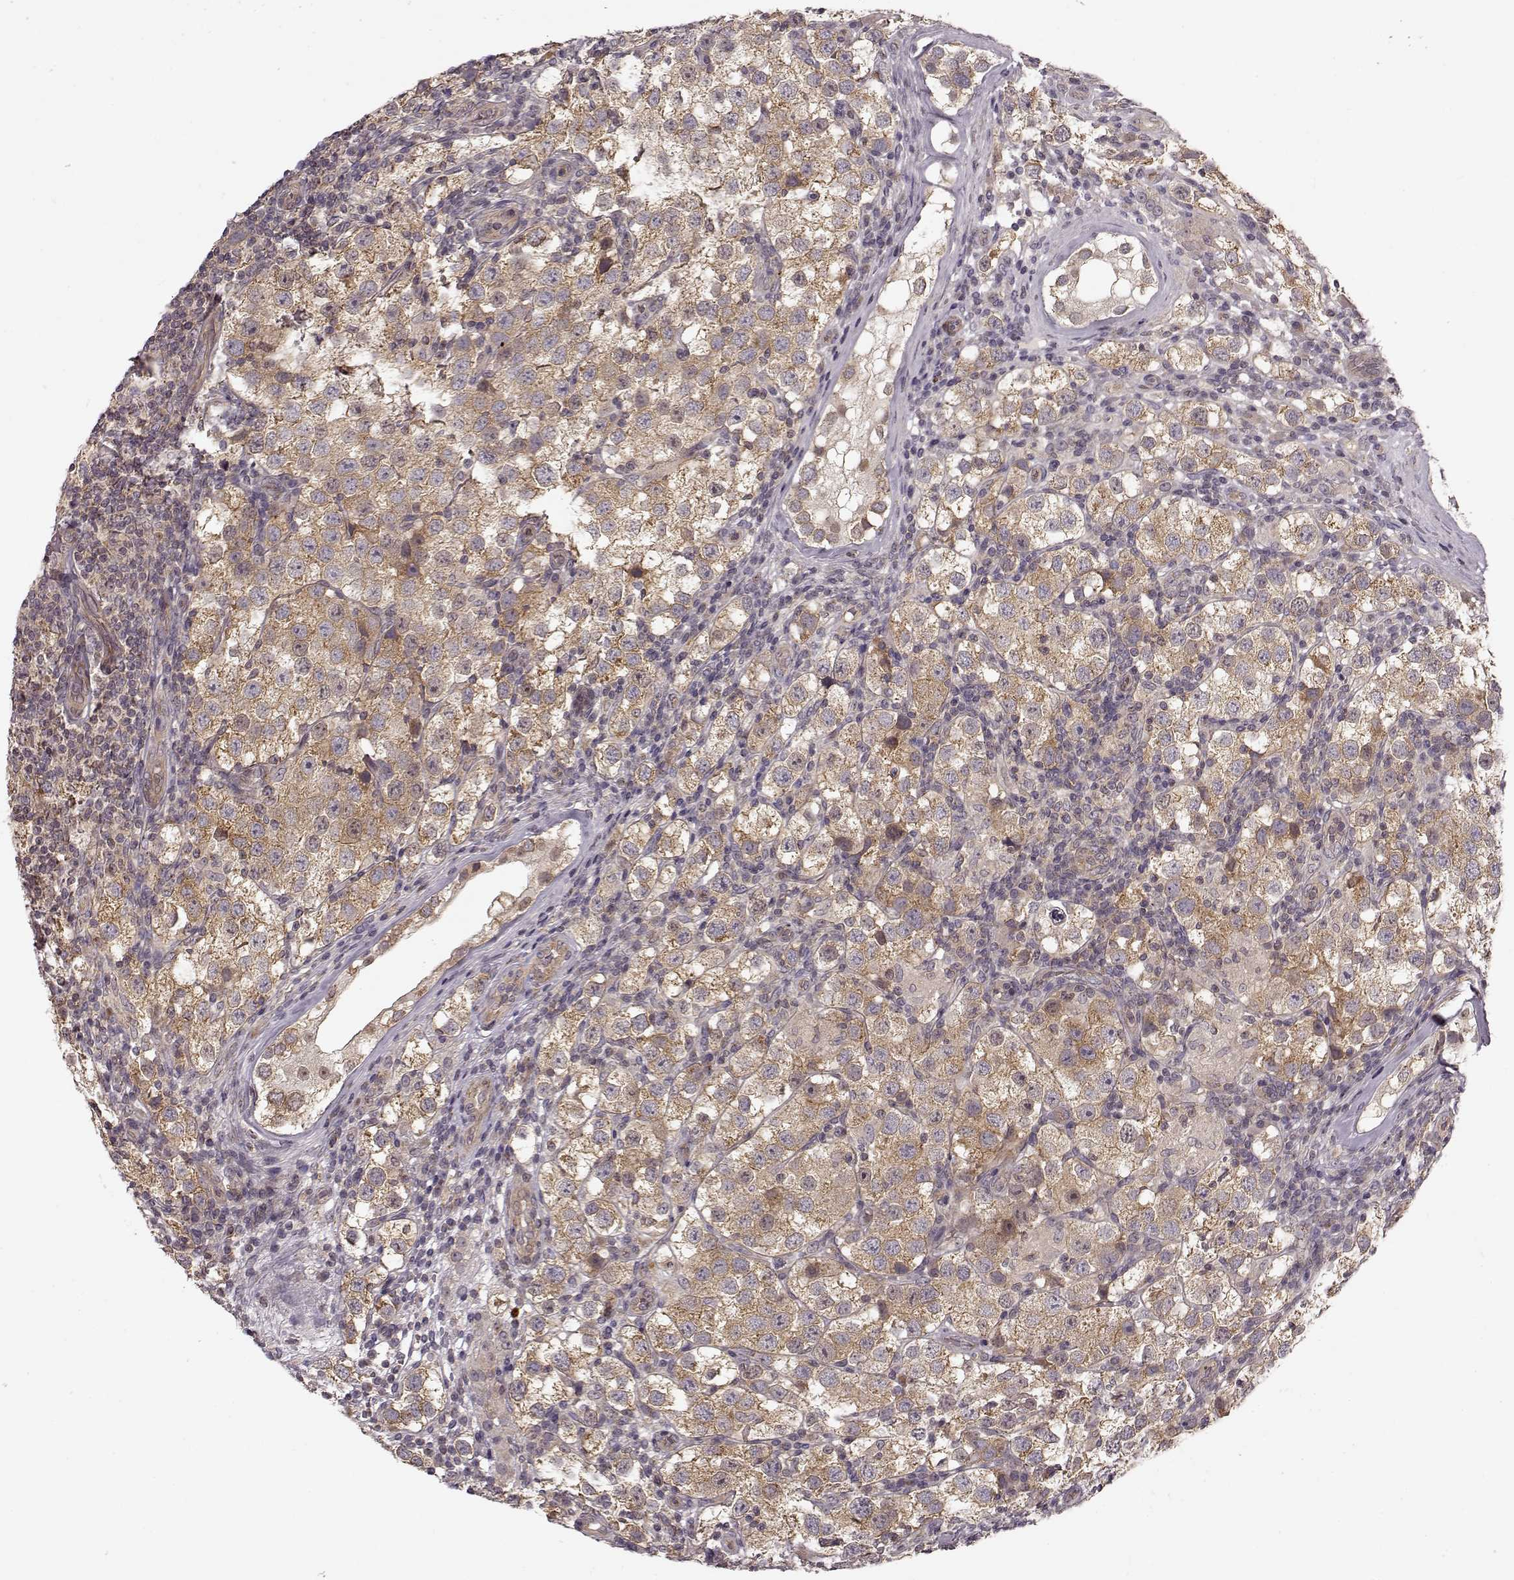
{"staining": {"intensity": "weak", "quantity": ">75%", "location": "cytoplasmic/membranous"}, "tissue": "testis cancer", "cell_type": "Tumor cells", "image_type": "cancer", "snomed": [{"axis": "morphology", "description": "Seminoma, NOS"}, {"axis": "topography", "description": "Testis"}], "caption": "There is low levels of weak cytoplasmic/membranous staining in tumor cells of testis cancer, as demonstrated by immunohistochemical staining (brown color).", "gene": "SLAIN2", "patient": {"sex": "male", "age": 37}}